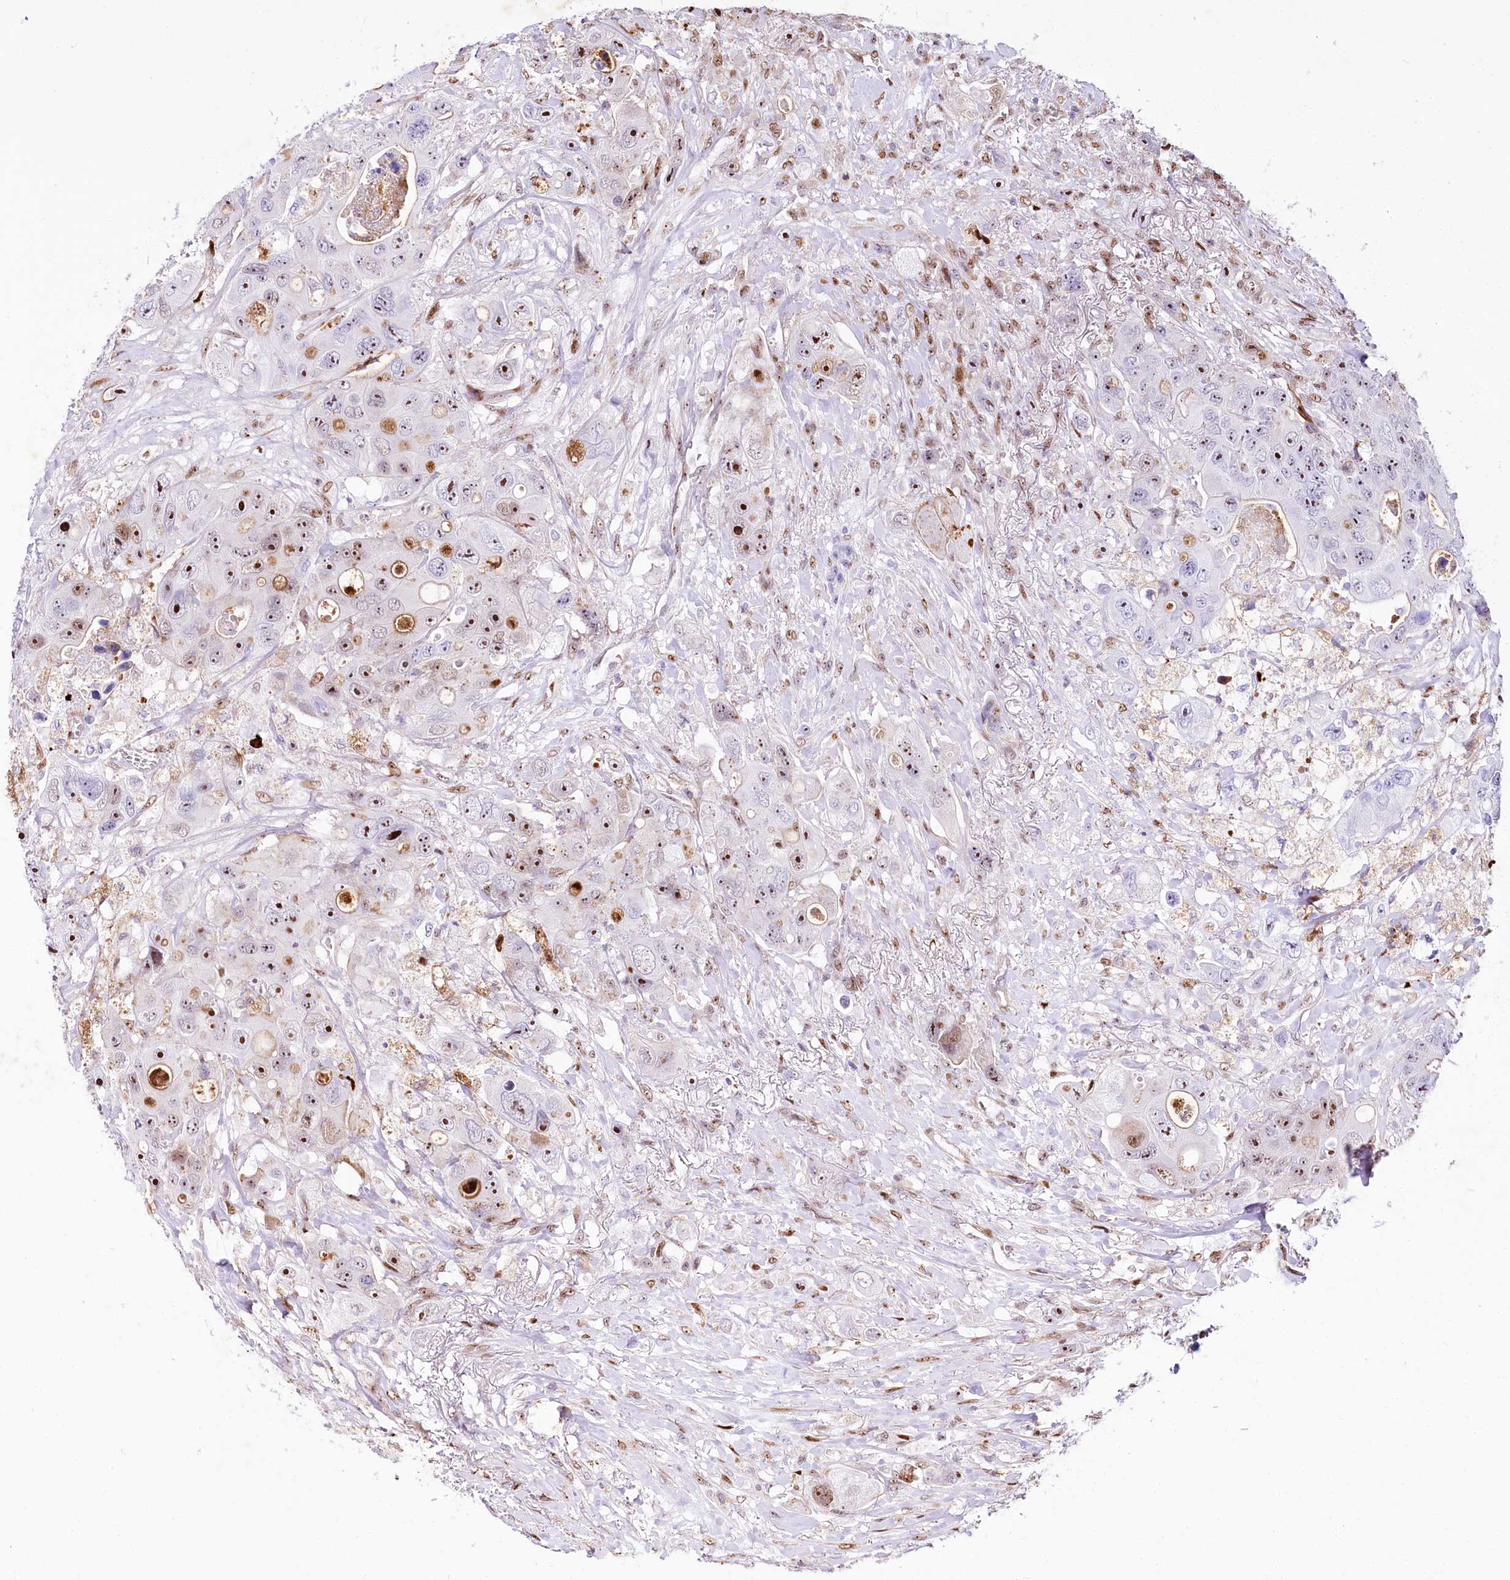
{"staining": {"intensity": "strong", "quantity": "25%-75%", "location": "nuclear"}, "tissue": "colorectal cancer", "cell_type": "Tumor cells", "image_type": "cancer", "snomed": [{"axis": "morphology", "description": "Adenocarcinoma, NOS"}, {"axis": "topography", "description": "Colon"}], "caption": "Immunohistochemistry of colorectal cancer (adenocarcinoma) shows high levels of strong nuclear positivity in approximately 25%-75% of tumor cells.", "gene": "PTMS", "patient": {"sex": "female", "age": 46}}